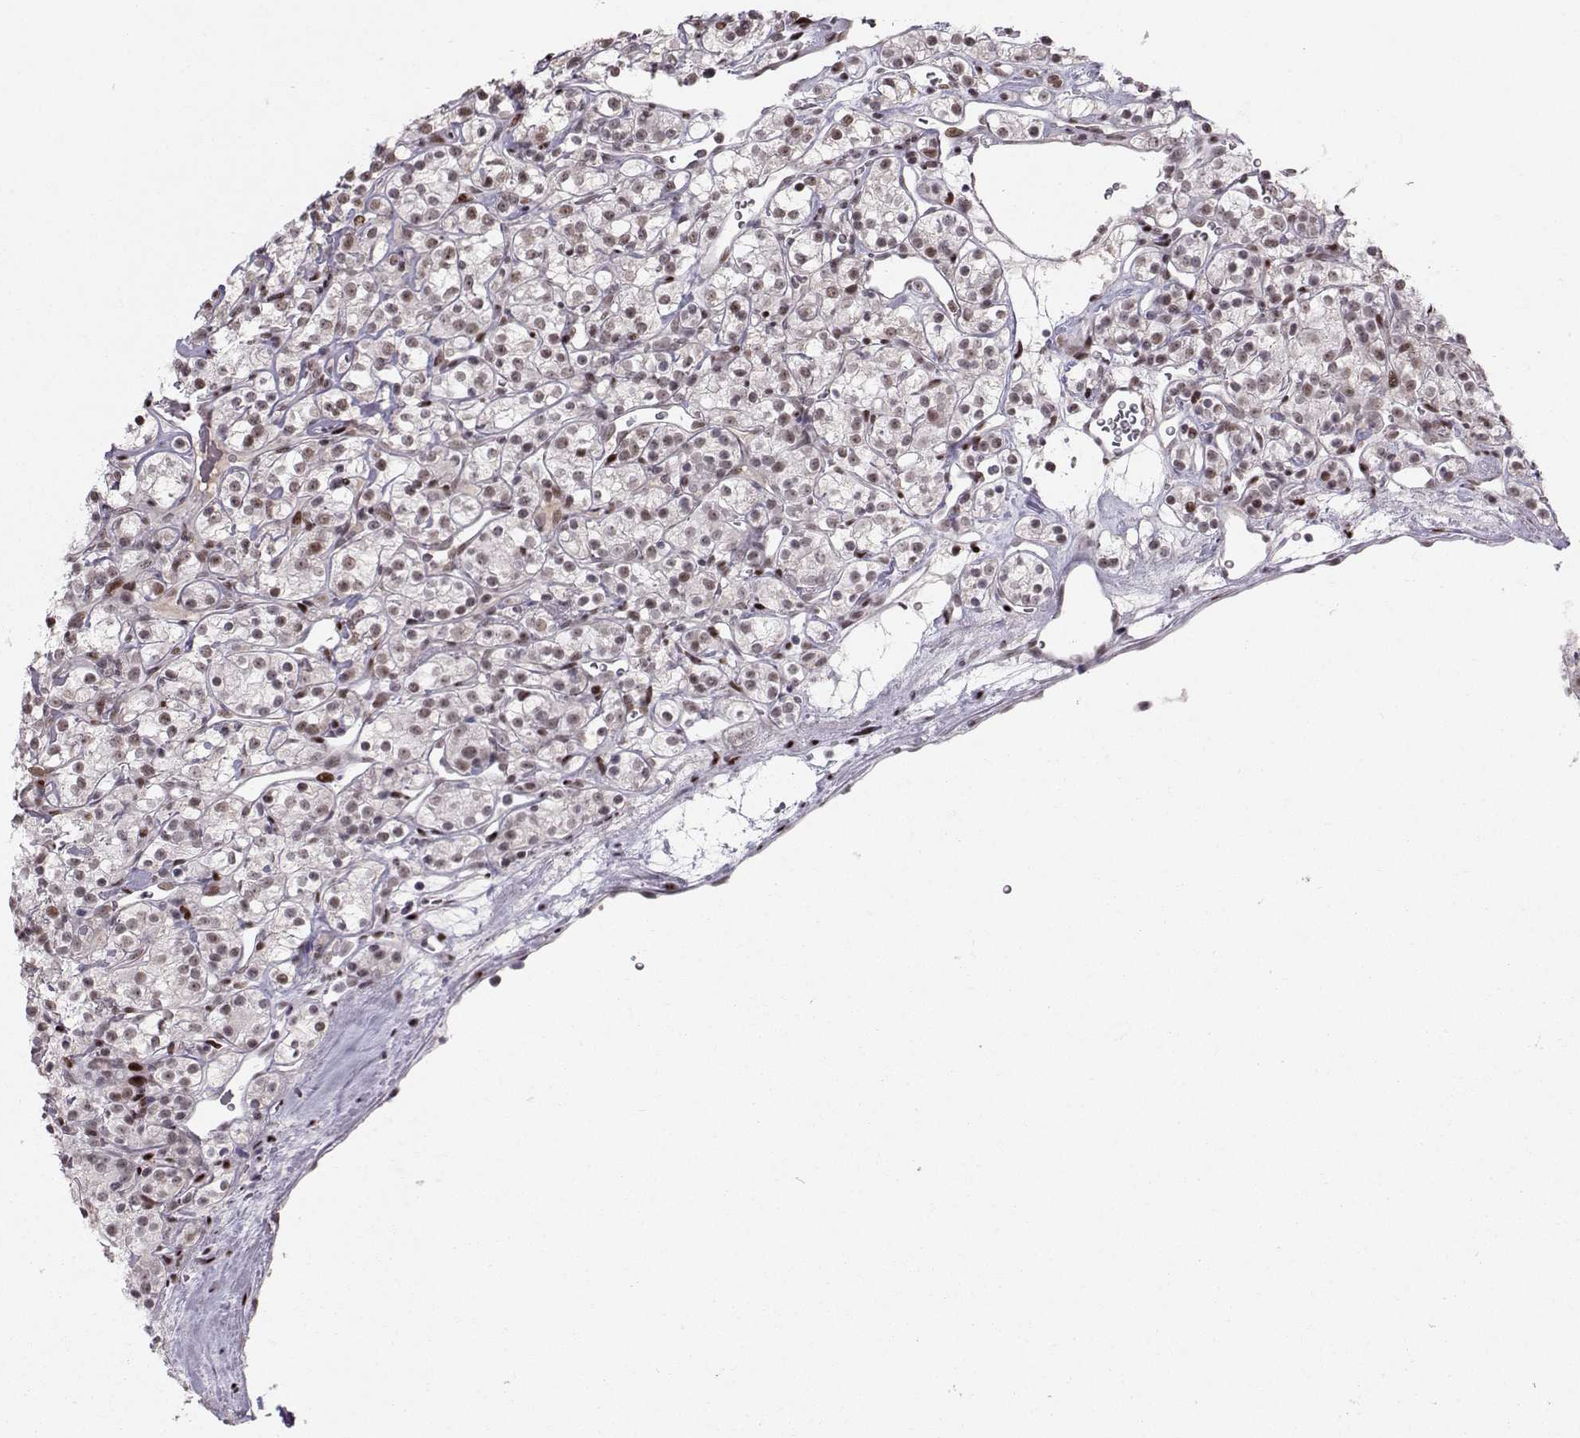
{"staining": {"intensity": "moderate", "quantity": "<25%", "location": "nuclear"}, "tissue": "renal cancer", "cell_type": "Tumor cells", "image_type": "cancer", "snomed": [{"axis": "morphology", "description": "Adenocarcinoma, NOS"}, {"axis": "topography", "description": "Kidney"}], "caption": "High-power microscopy captured an IHC photomicrograph of adenocarcinoma (renal), revealing moderate nuclear positivity in approximately <25% of tumor cells.", "gene": "SNAPC2", "patient": {"sex": "male", "age": 77}}